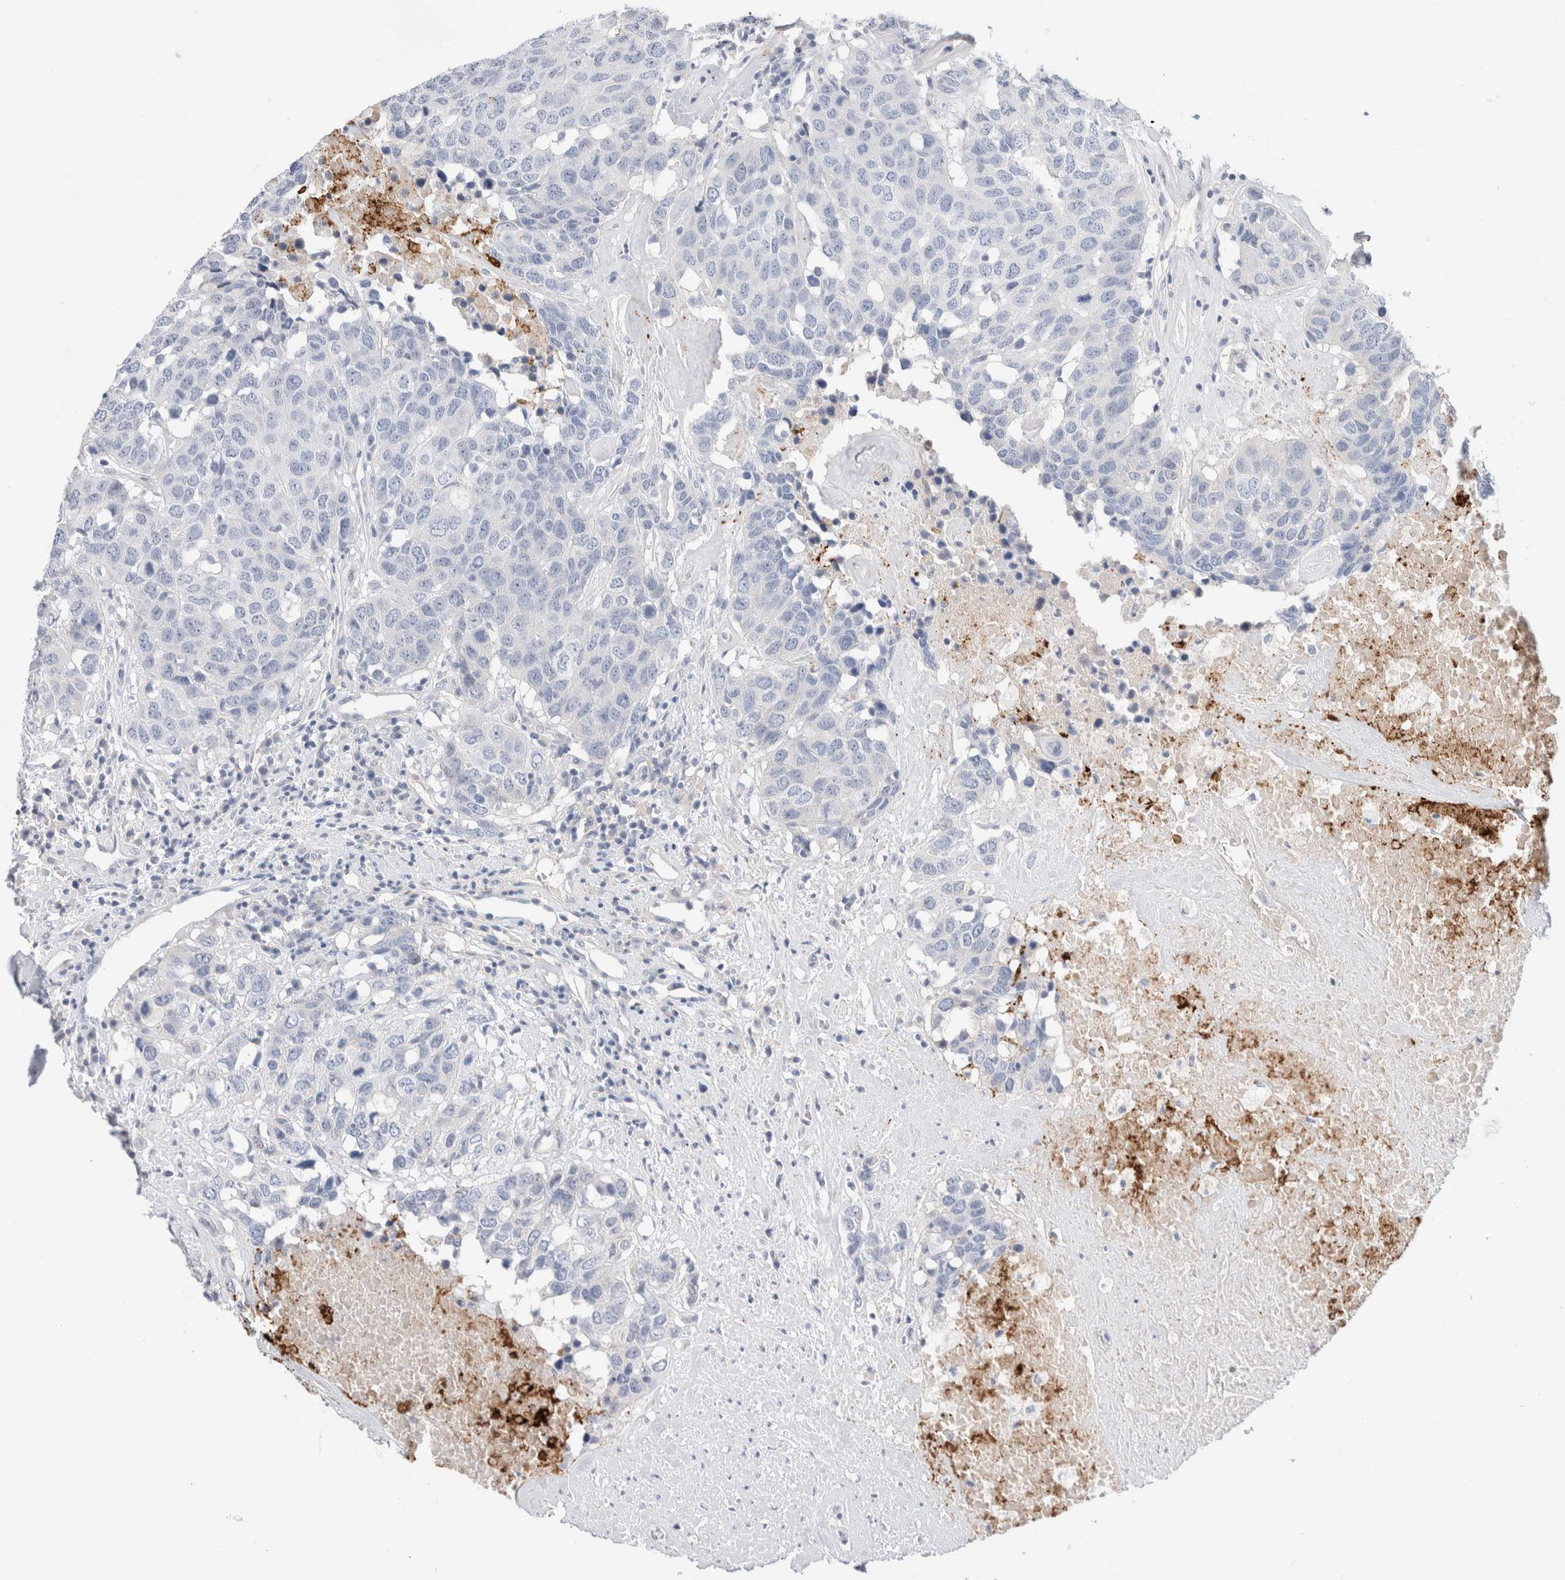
{"staining": {"intensity": "negative", "quantity": "none", "location": "none"}, "tissue": "head and neck cancer", "cell_type": "Tumor cells", "image_type": "cancer", "snomed": [{"axis": "morphology", "description": "Squamous cell carcinoma, NOS"}, {"axis": "topography", "description": "Head-Neck"}], "caption": "The histopathology image displays no staining of tumor cells in head and neck squamous cell carcinoma.", "gene": "ECHDC2", "patient": {"sex": "male", "age": 66}}